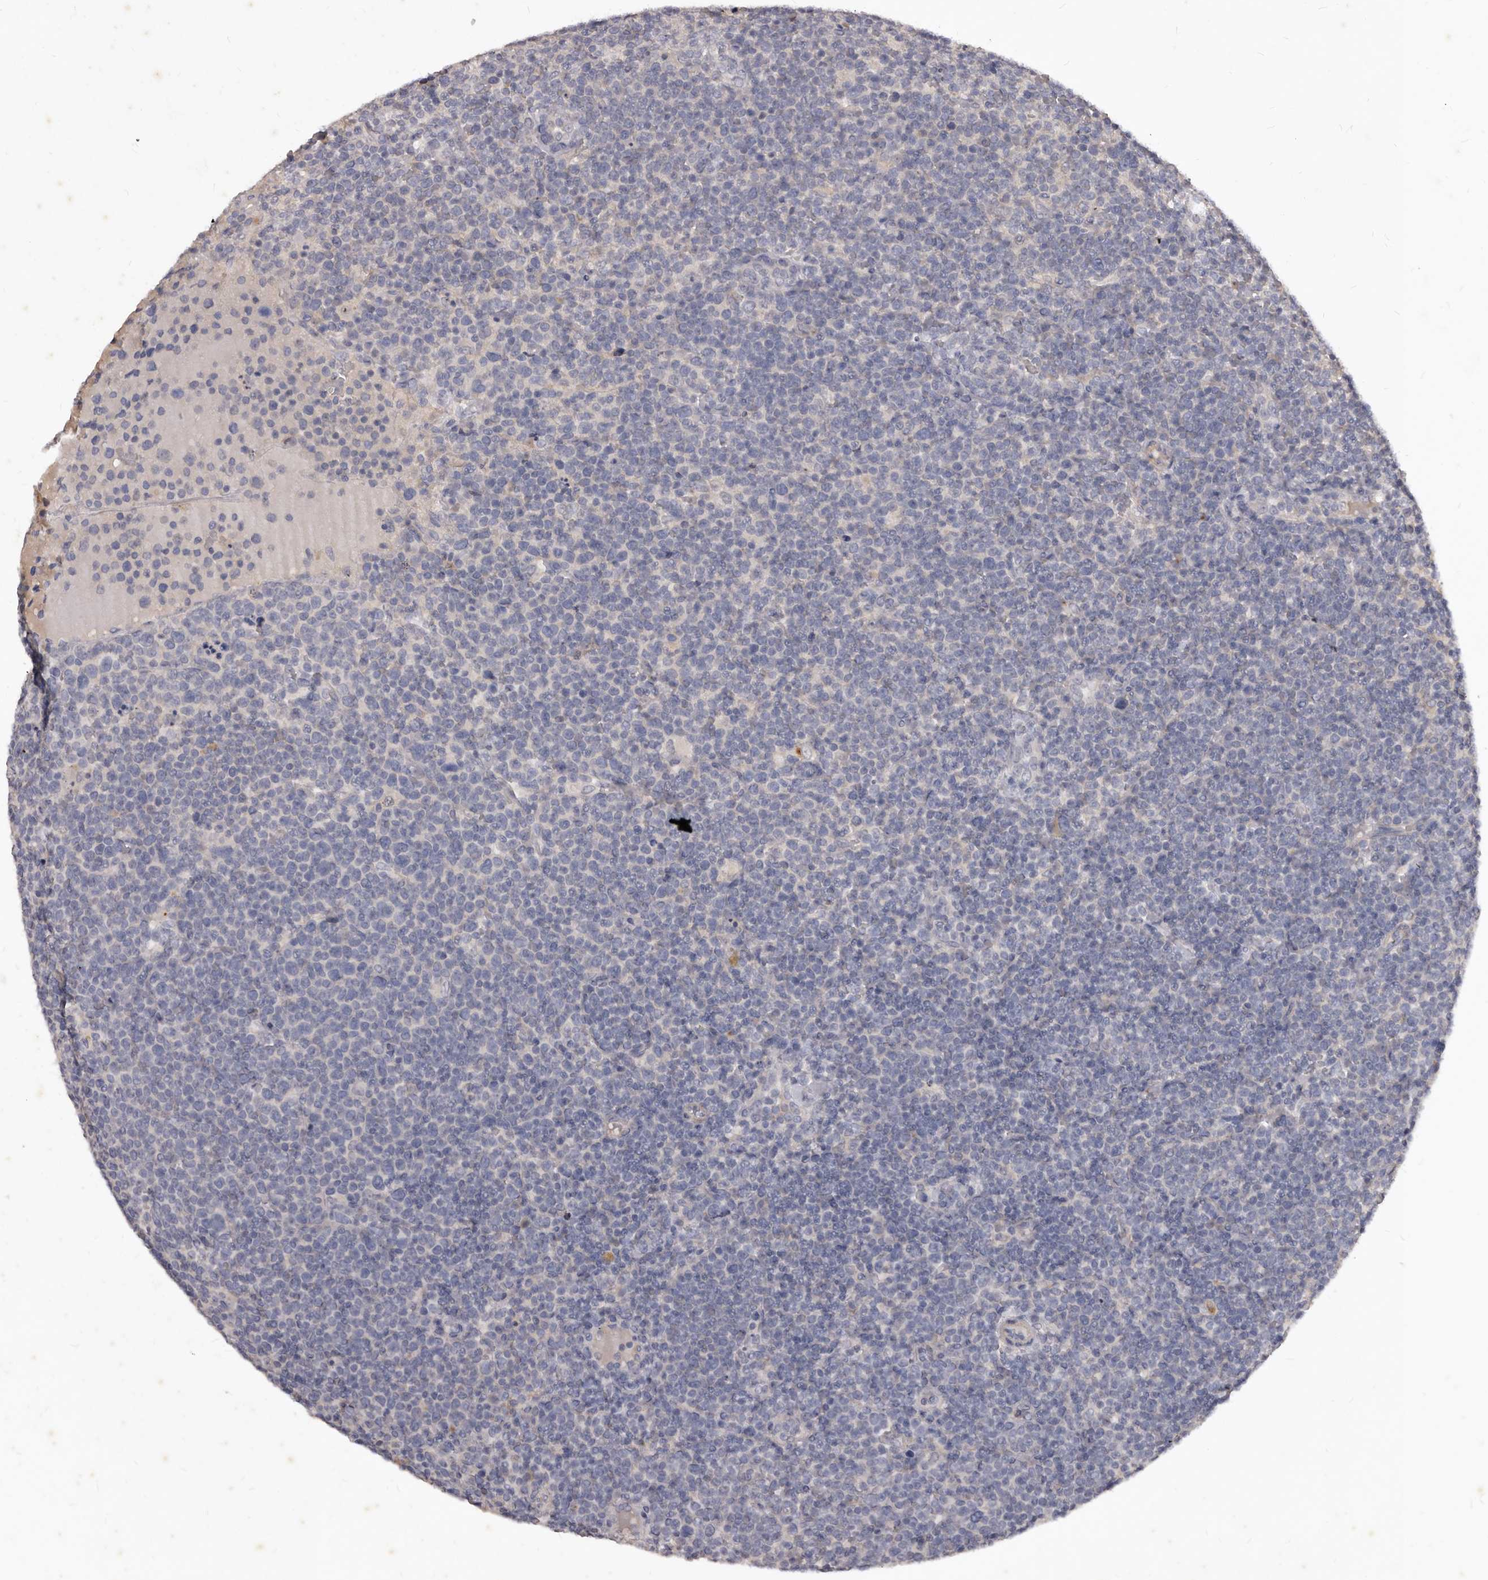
{"staining": {"intensity": "negative", "quantity": "none", "location": "none"}, "tissue": "lymphoma", "cell_type": "Tumor cells", "image_type": "cancer", "snomed": [{"axis": "morphology", "description": "Malignant lymphoma, non-Hodgkin's type, High grade"}, {"axis": "topography", "description": "Lymph node"}], "caption": "High magnification brightfield microscopy of lymphoma stained with DAB (3,3'-diaminobenzidine) (brown) and counterstained with hematoxylin (blue): tumor cells show no significant expression.", "gene": "GPRC5C", "patient": {"sex": "male", "age": 61}}